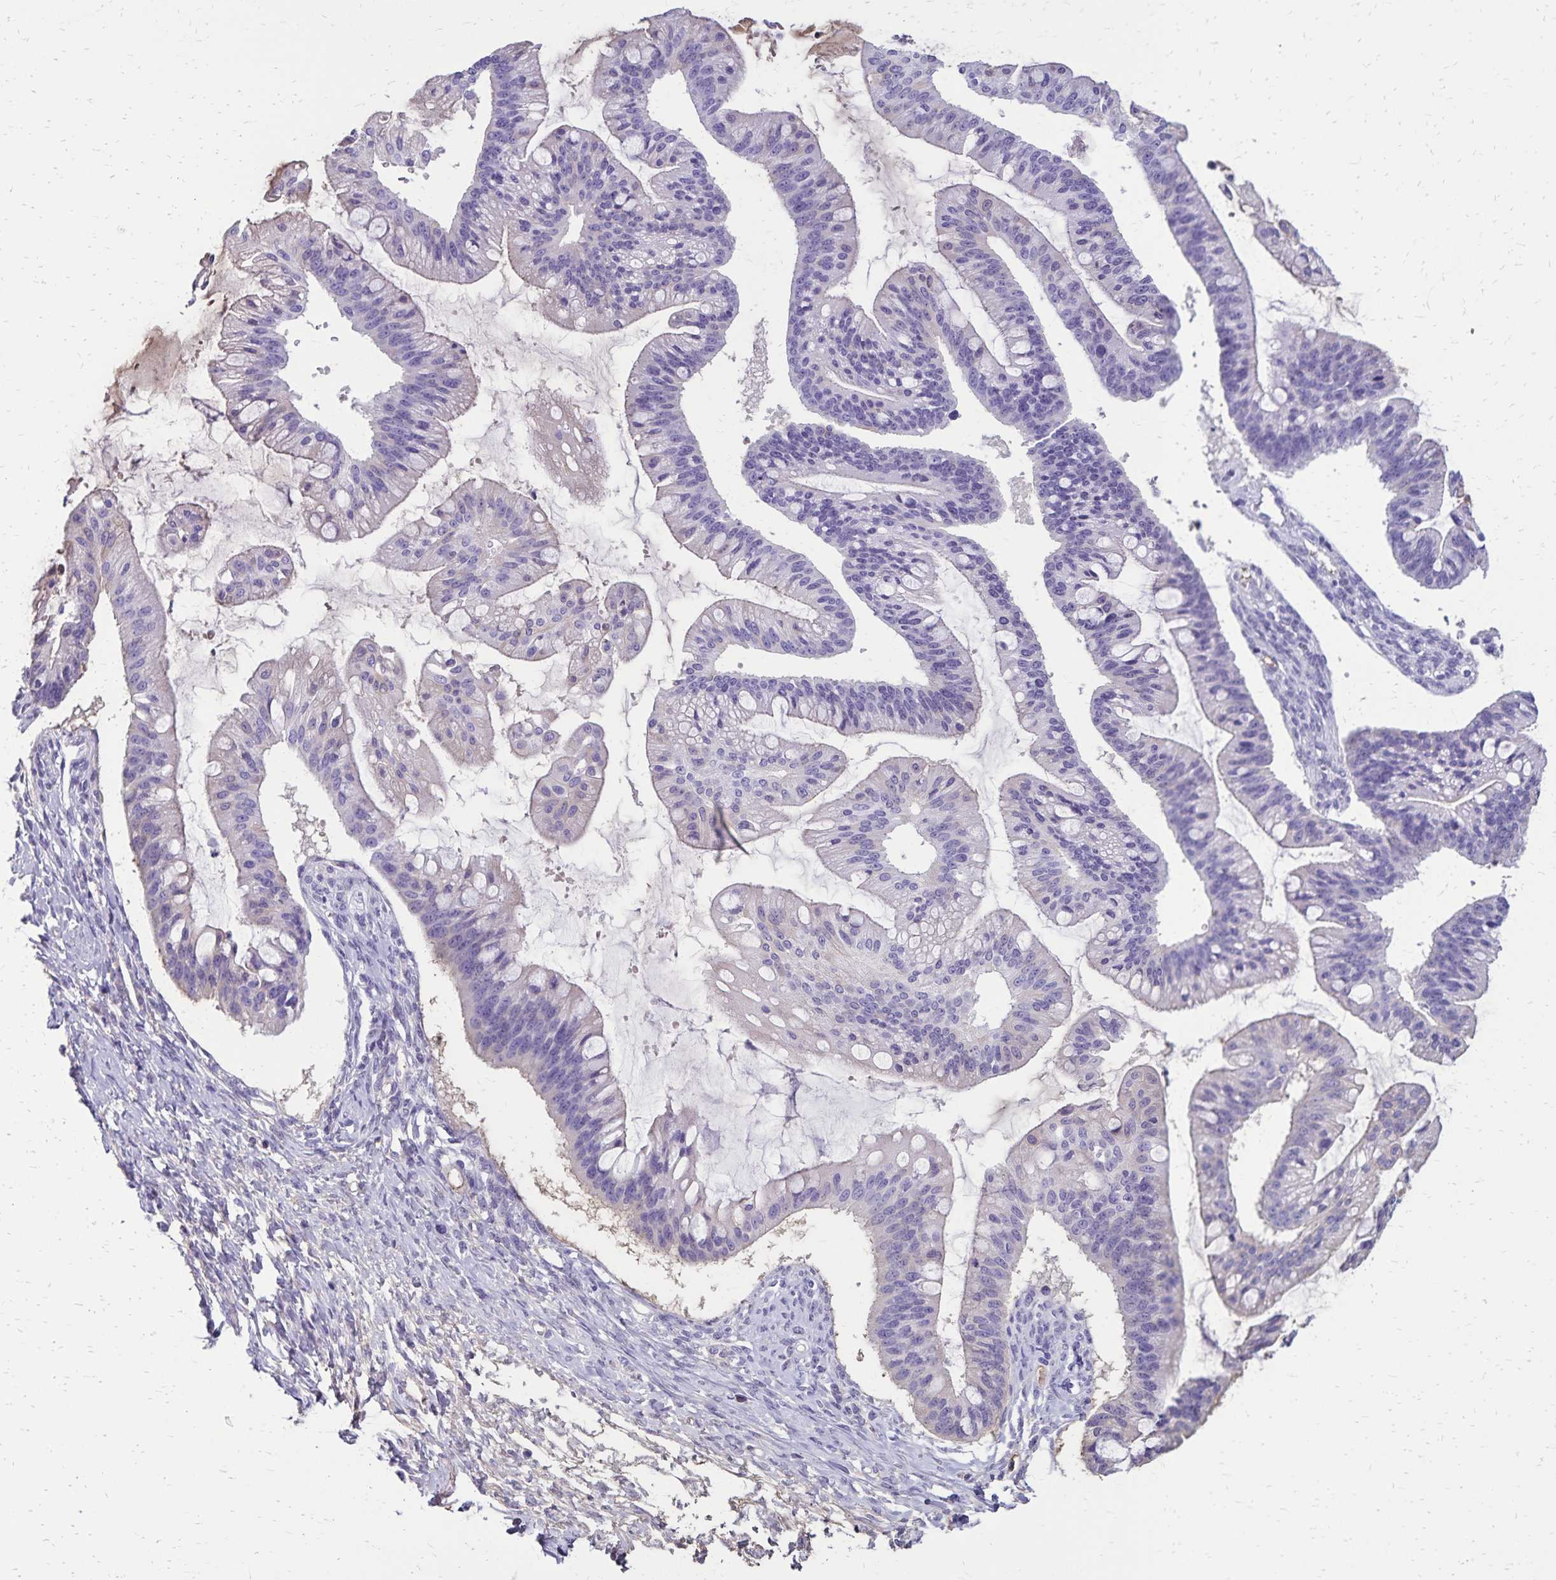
{"staining": {"intensity": "negative", "quantity": "none", "location": "none"}, "tissue": "ovarian cancer", "cell_type": "Tumor cells", "image_type": "cancer", "snomed": [{"axis": "morphology", "description": "Cystadenocarcinoma, mucinous, NOS"}, {"axis": "topography", "description": "Ovary"}], "caption": "DAB immunohistochemical staining of ovarian cancer (mucinous cystadenocarcinoma) exhibits no significant positivity in tumor cells.", "gene": "CD27", "patient": {"sex": "female", "age": 73}}